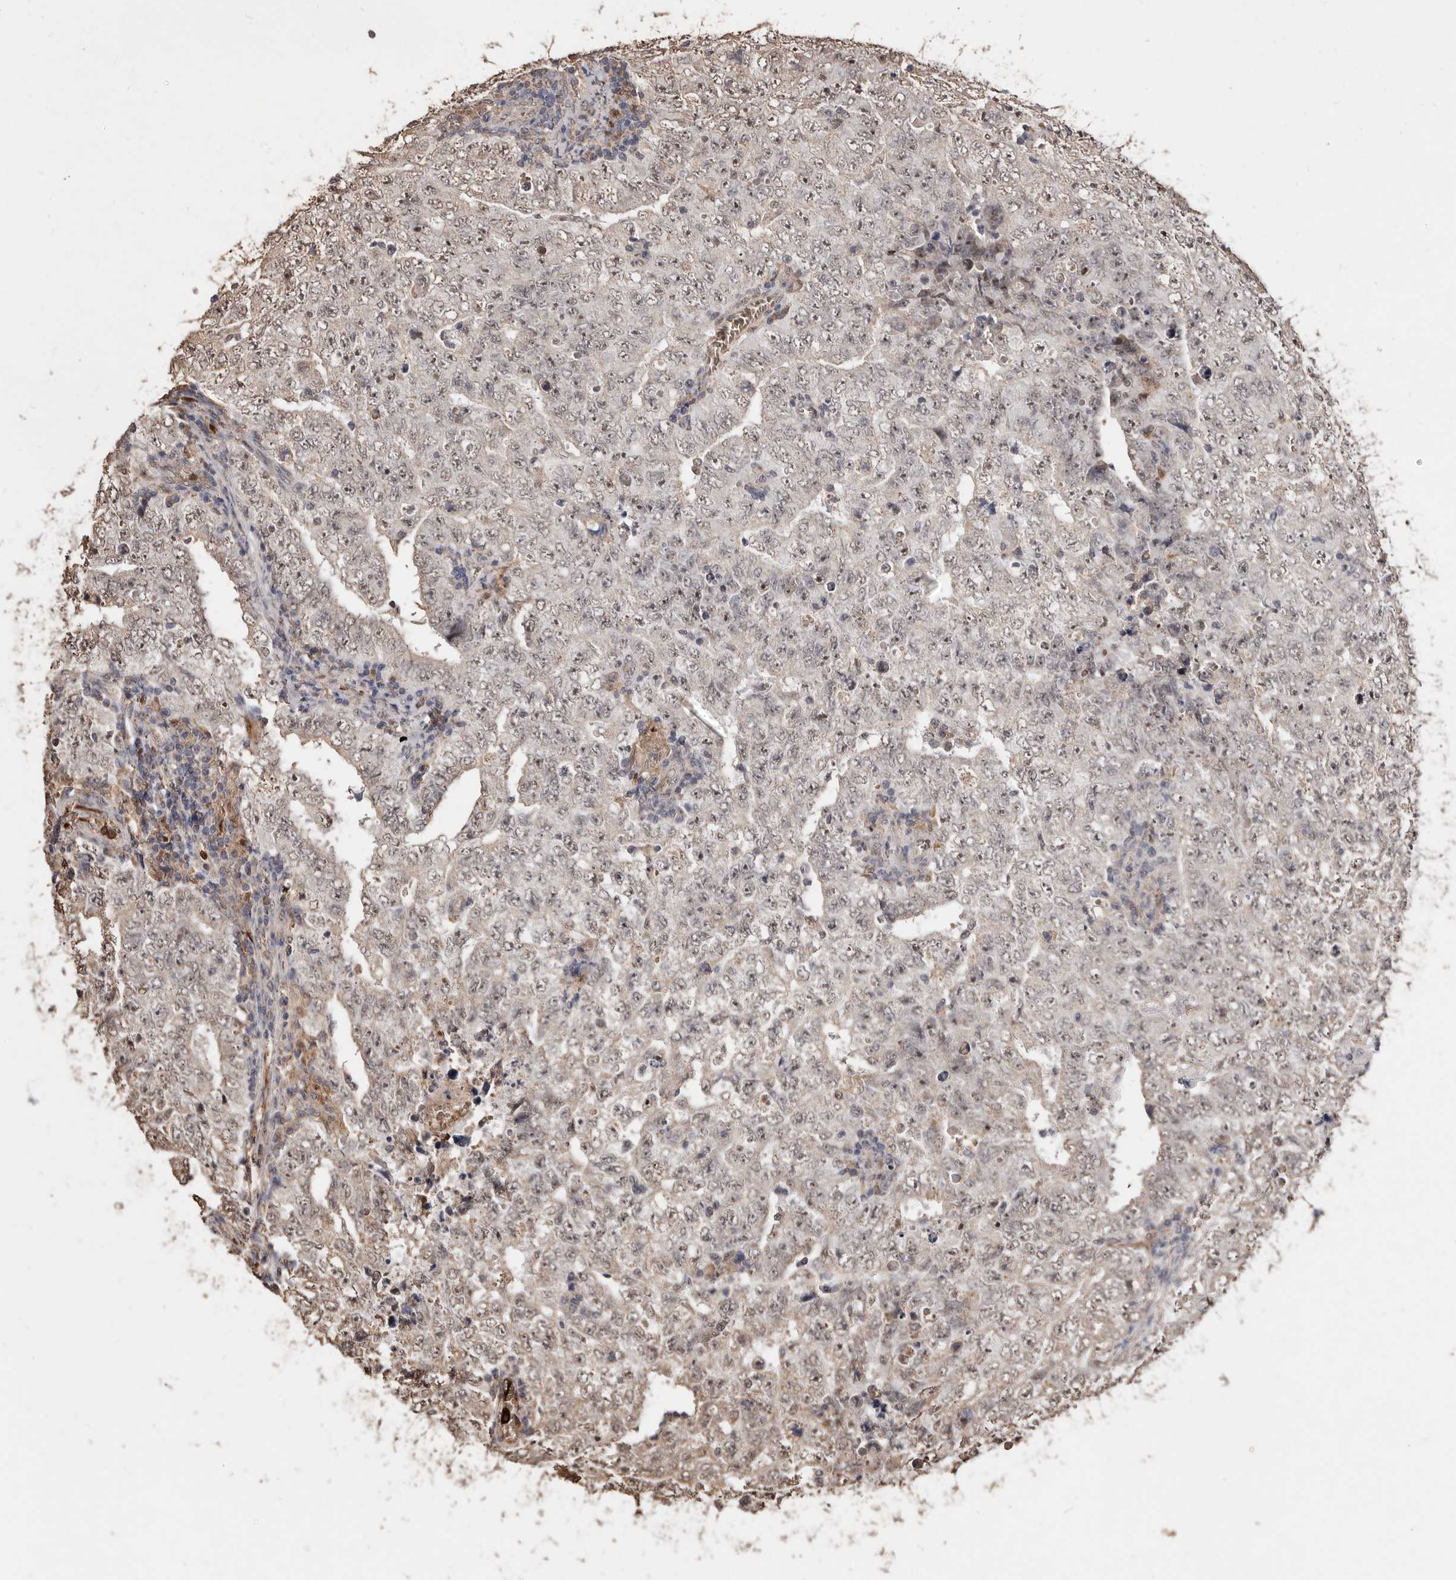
{"staining": {"intensity": "weak", "quantity": "25%-75%", "location": "cytoplasmic/membranous"}, "tissue": "testis cancer", "cell_type": "Tumor cells", "image_type": "cancer", "snomed": [{"axis": "morphology", "description": "Carcinoma, Embryonal, NOS"}, {"axis": "topography", "description": "Testis"}], "caption": "IHC micrograph of neoplastic tissue: human testis cancer (embryonal carcinoma) stained using IHC exhibits low levels of weak protein expression localized specifically in the cytoplasmic/membranous of tumor cells, appearing as a cytoplasmic/membranous brown color.", "gene": "GRAMD2A", "patient": {"sex": "male", "age": 26}}